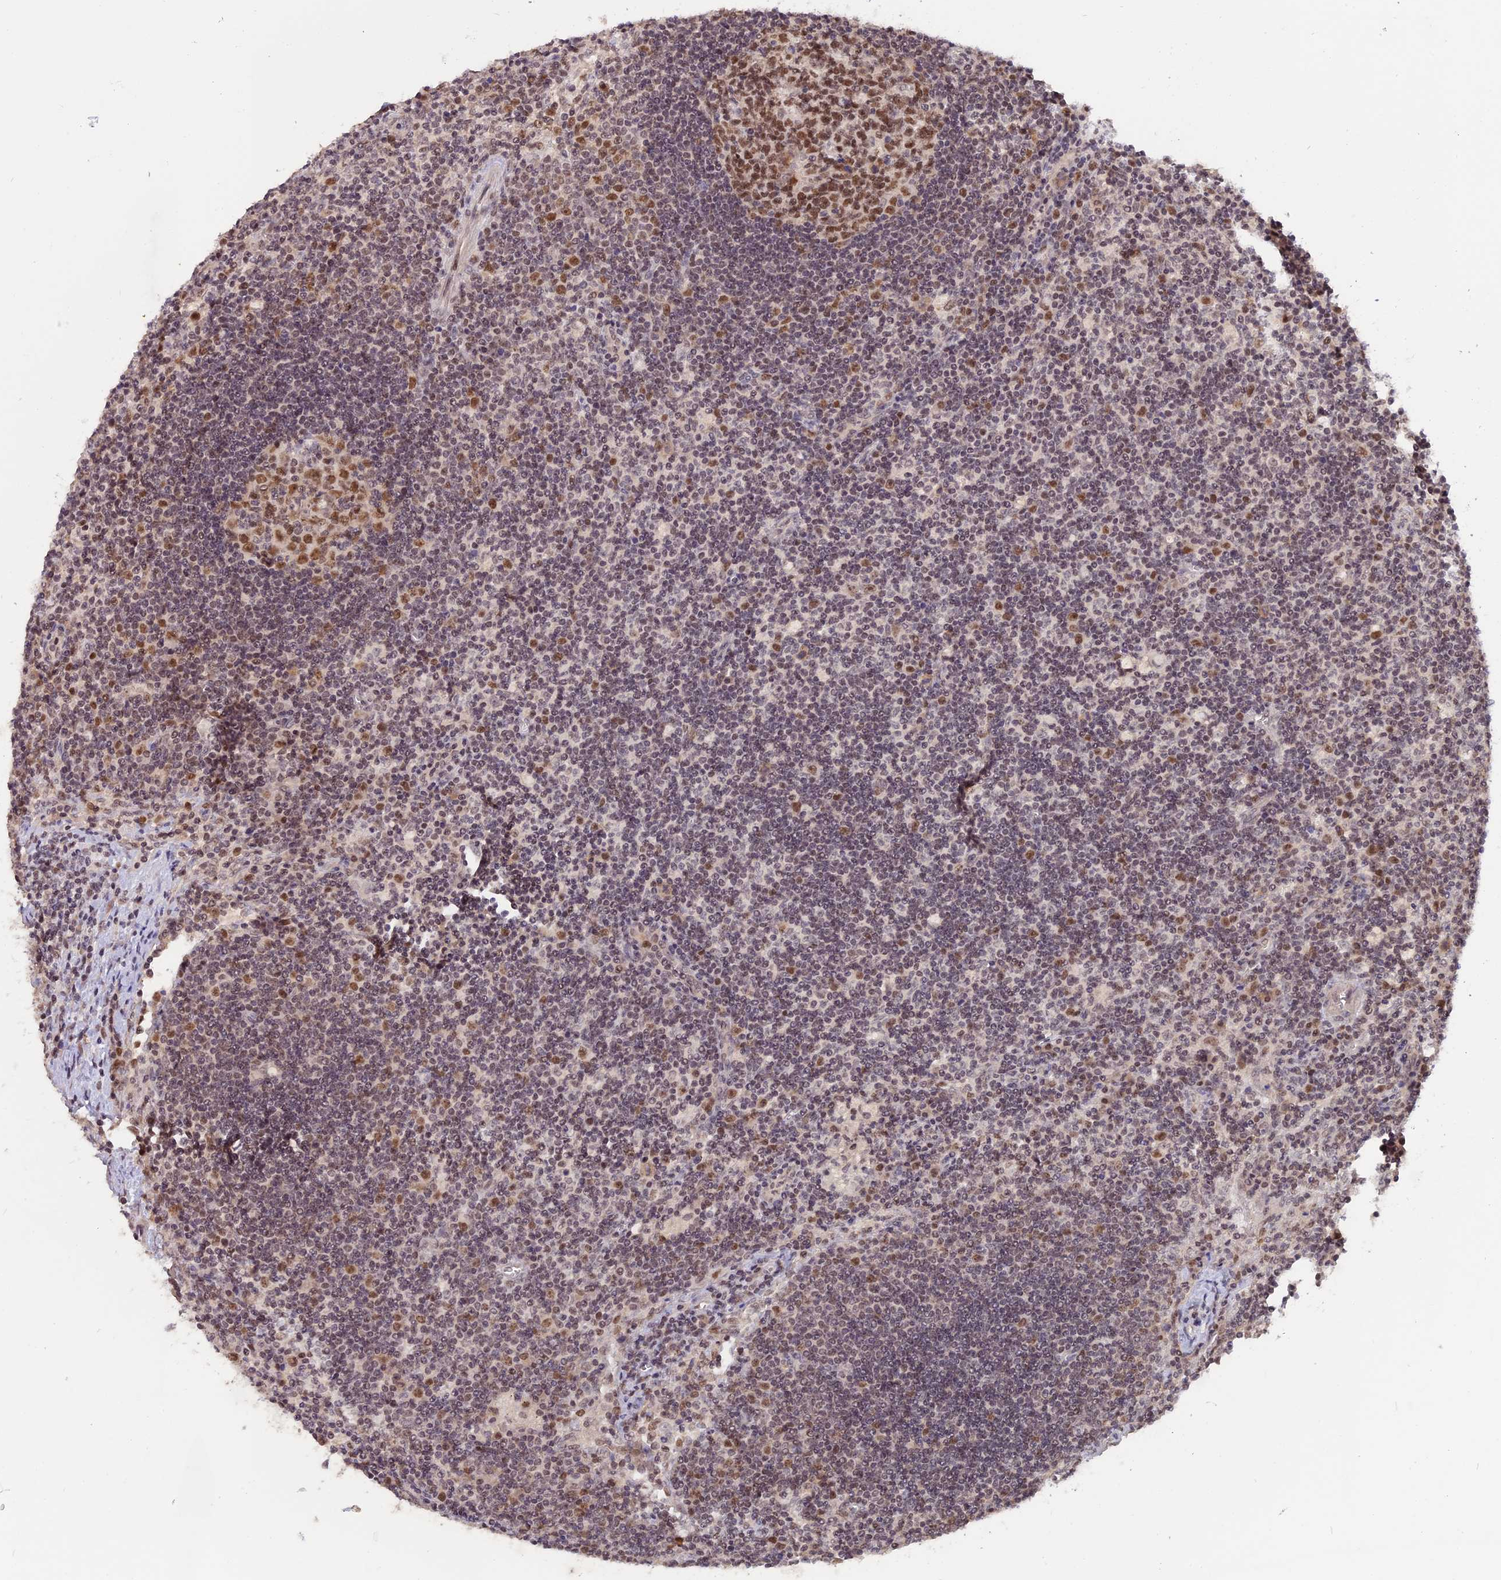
{"staining": {"intensity": "moderate", "quantity": ">75%", "location": "nuclear"}, "tissue": "lymph node", "cell_type": "Germinal center cells", "image_type": "normal", "snomed": [{"axis": "morphology", "description": "Normal tissue, NOS"}, {"axis": "topography", "description": "Lymph node"}], "caption": "DAB immunohistochemical staining of normal human lymph node demonstrates moderate nuclear protein positivity in about >75% of germinal center cells. (Brightfield microscopy of DAB IHC at high magnification).", "gene": "RFC5", "patient": {"sex": "male", "age": 58}}